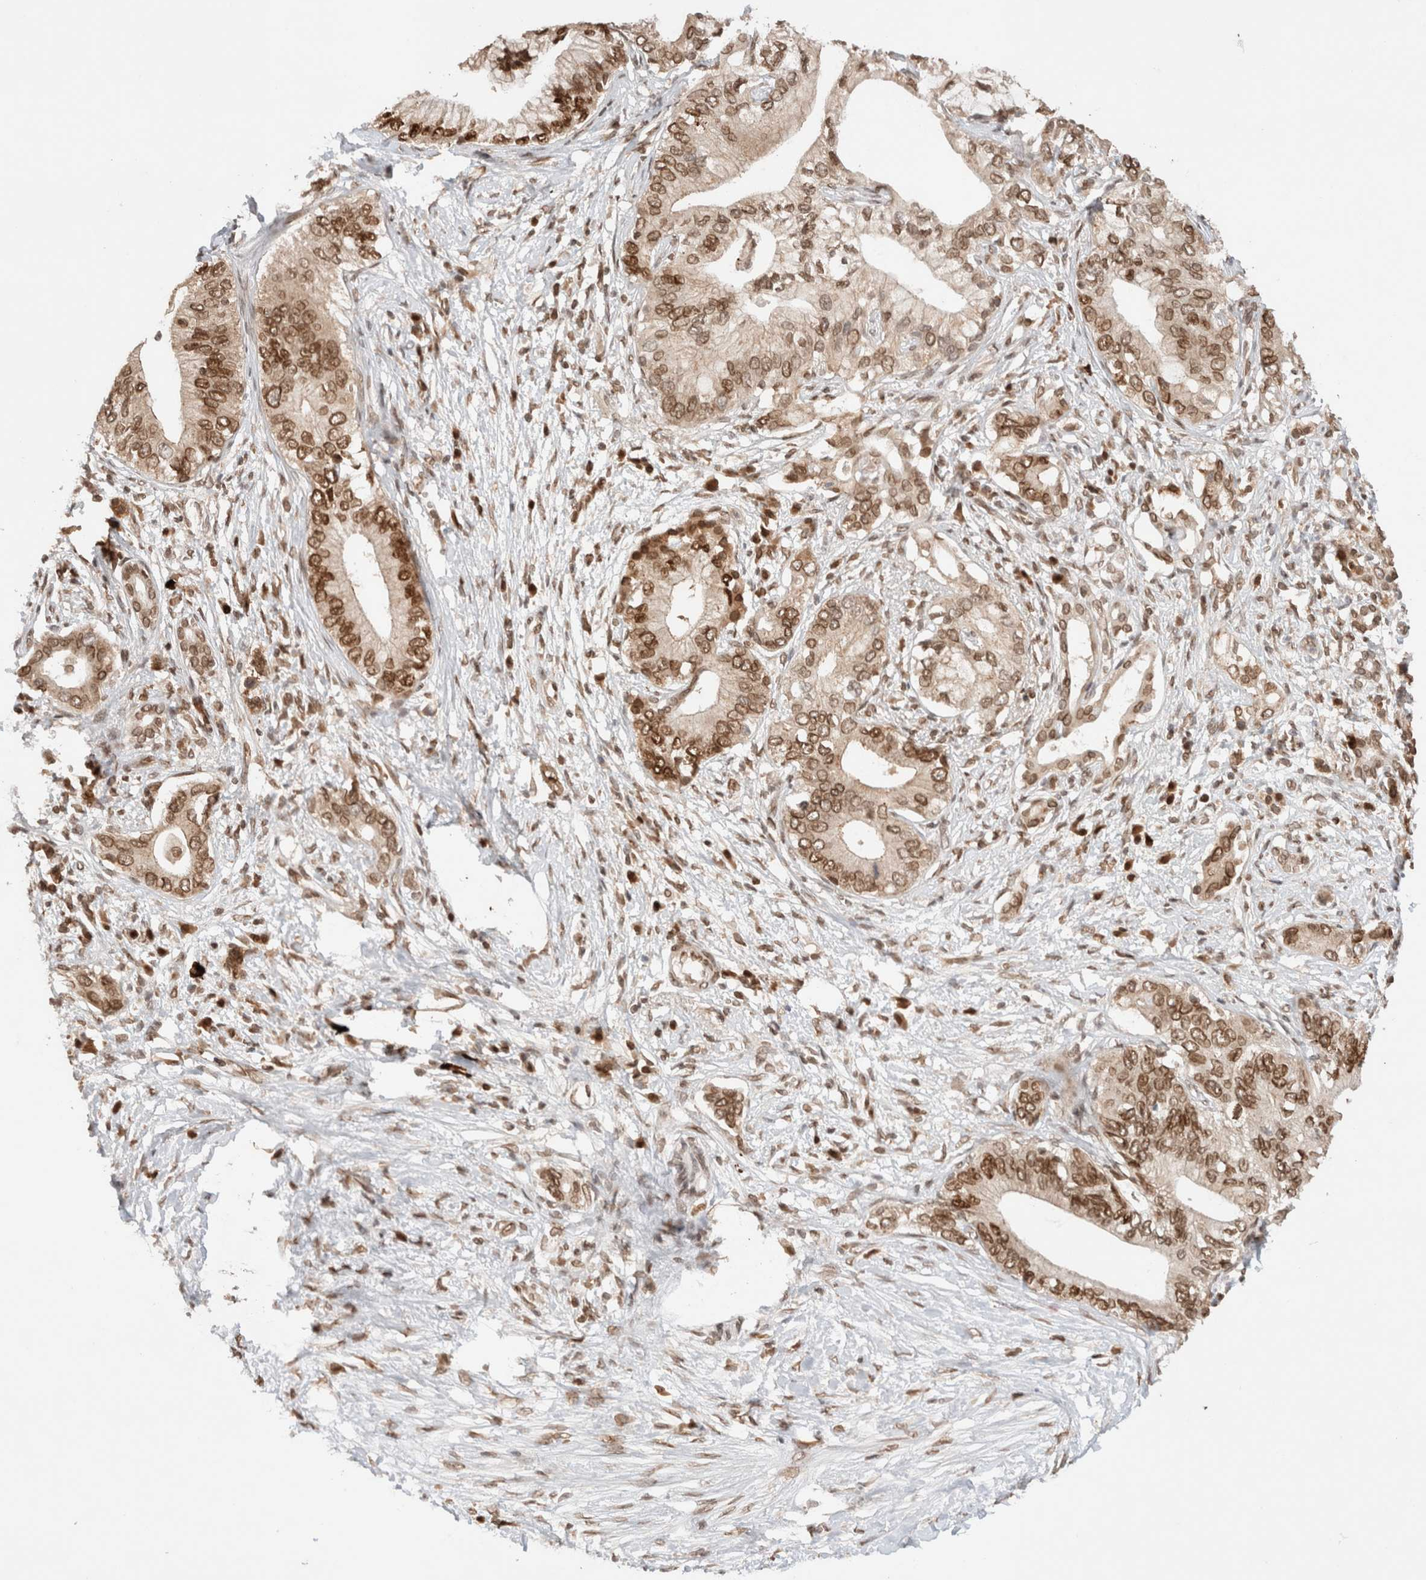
{"staining": {"intensity": "moderate", "quantity": ">75%", "location": "cytoplasmic/membranous,nuclear"}, "tissue": "pancreatic cancer", "cell_type": "Tumor cells", "image_type": "cancer", "snomed": [{"axis": "morphology", "description": "Normal tissue, NOS"}, {"axis": "morphology", "description": "Adenocarcinoma, NOS"}, {"axis": "topography", "description": "Pancreas"}, {"axis": "topography", "description": "Peripheral nerve tissue"}], "caption": "Brown immunohistochemical staining in adenocarcinoma (pancreatic) shows moderate cytoplasmic/membranous and nuclear positivity in about >75% of tumor cells. (Brightfield microscopy of DAB IHC at high magnification).", "gene": "TPR", "patient": {"sex": "male", "age": 59}}